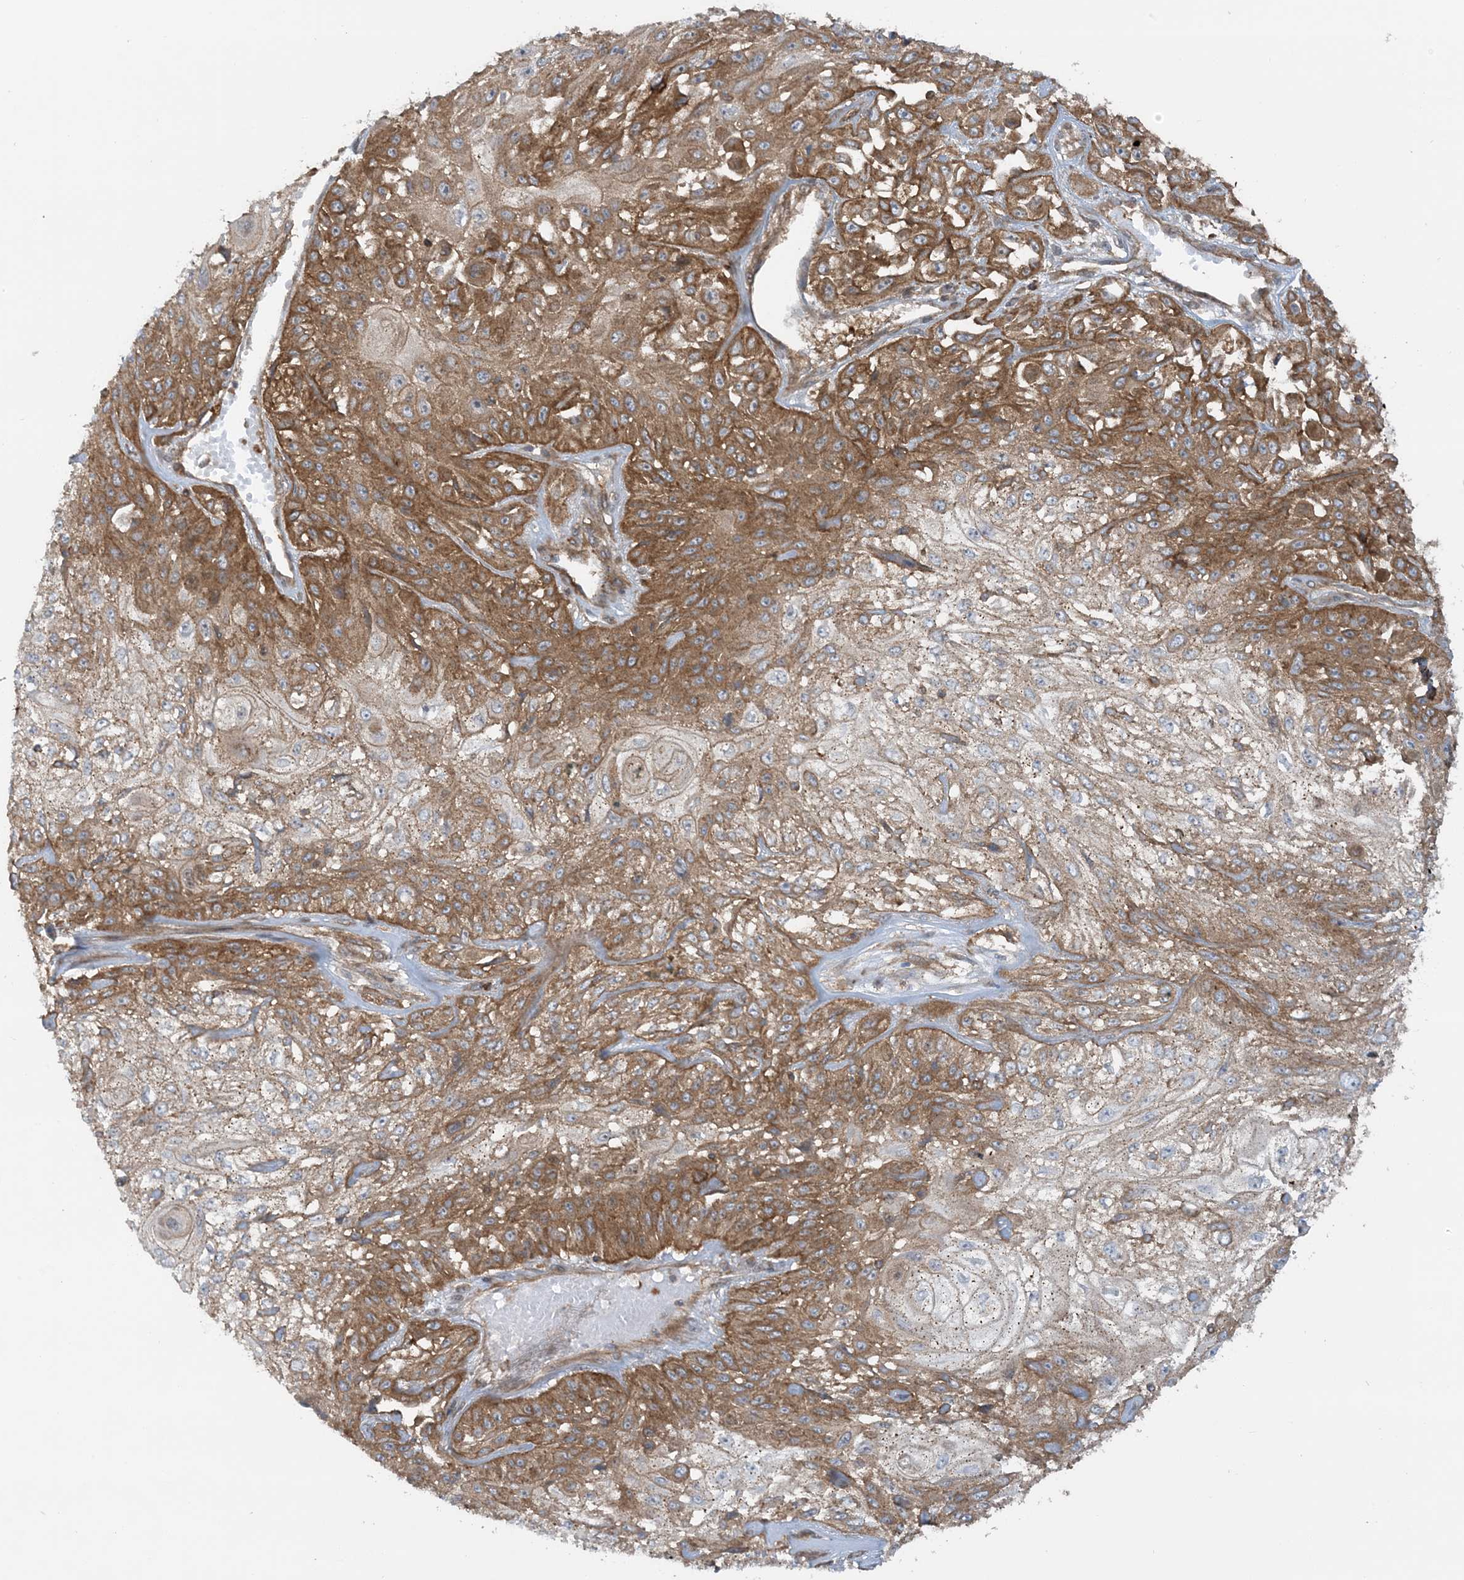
{"staining": {"intensity": "moderate", "quantity": "25%-75%", "location": "cytoplasmic/membranous"}, "tissue": "skin cancer", "cell_type": "Tumor cells", "image_type": "cancer", "snomed": [{"axis": "morphology", "description": "Squamous cell carcinoma, NOS"}, {"axis": "morphology", "description": "Squamous cell carcinoma, metastatic, NOS"}, {"axis": "topography", "description": "Skin"}, {"axis": "topography", "description": "Lymph node"}], "caption": "Brown immunohistochemical staining in human skin cancer (squamous cell carcinoma) demonstrates moderate cytoplasmic/membranous expression in about 25%-75% of tumor cells. (DAB = brown stain, brightfield microscopy at high magnification).", "gene": "STAM2", "patient": {"sex": "male", "age": 75}}